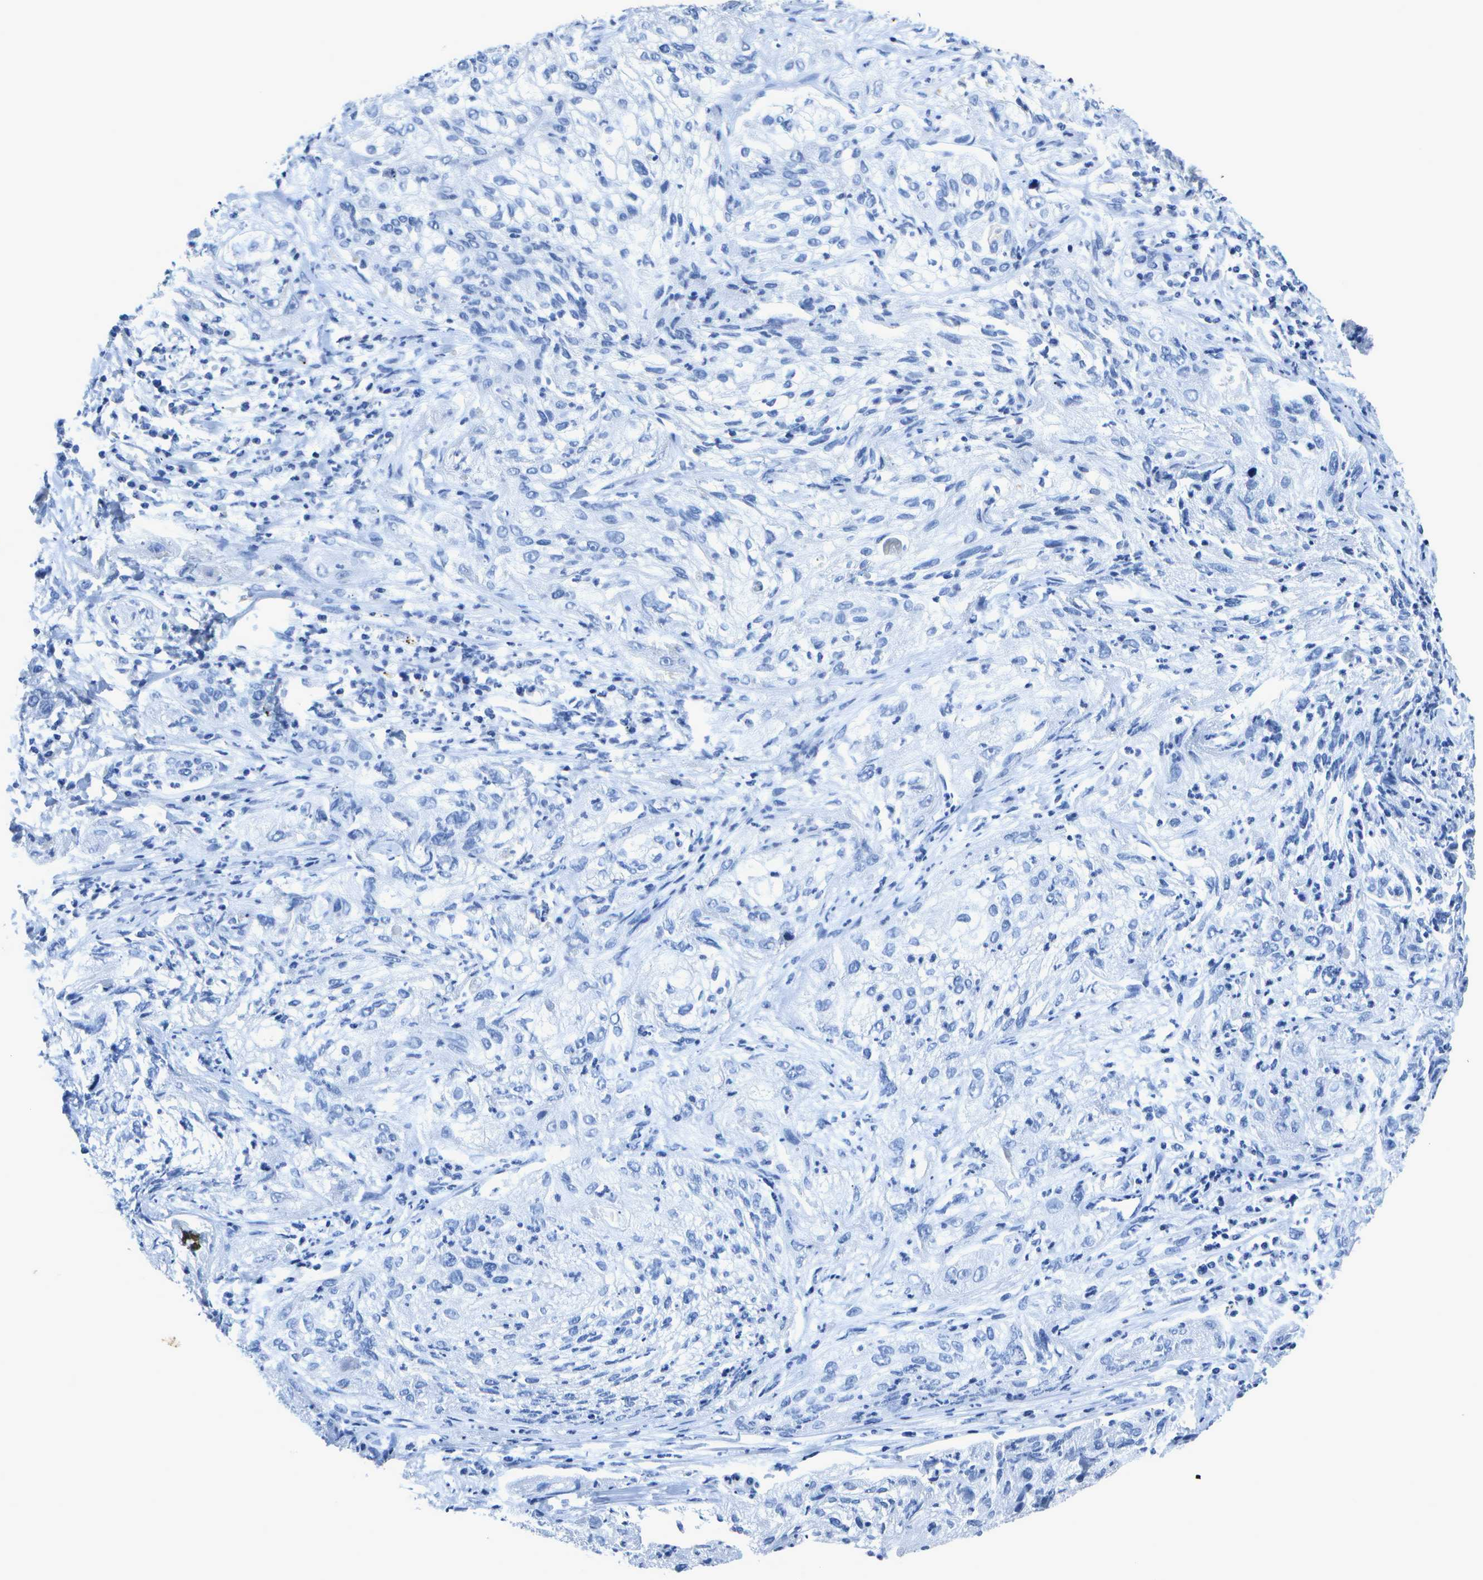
{"staining": {"intensity": "negative", "quantity": "none", "location": "none"}, "tissue": "lung cancer", "cell_type": "Tumor cells", "image_type": "cancer", "snomed": [{"axis": "morphology", "description": "Inflammation, NOS"}, {"axis": "morphology", "description": "Squamous cell carcinoma, NOS"}, {"axis": "topography", "description": "Lymph node"}, {"axis": "topography", "description": "Soft tissue"}, {"axis": "topography", "description": "Lung"}], "caption": "This histopathology image is of lung cancer stained with IHC to label a protein in brown with the nuclei are counter-stained blue. There is no staining in tumor cells.", "gene": "DCT", "patient": {"sex": "male", "age": 66}}